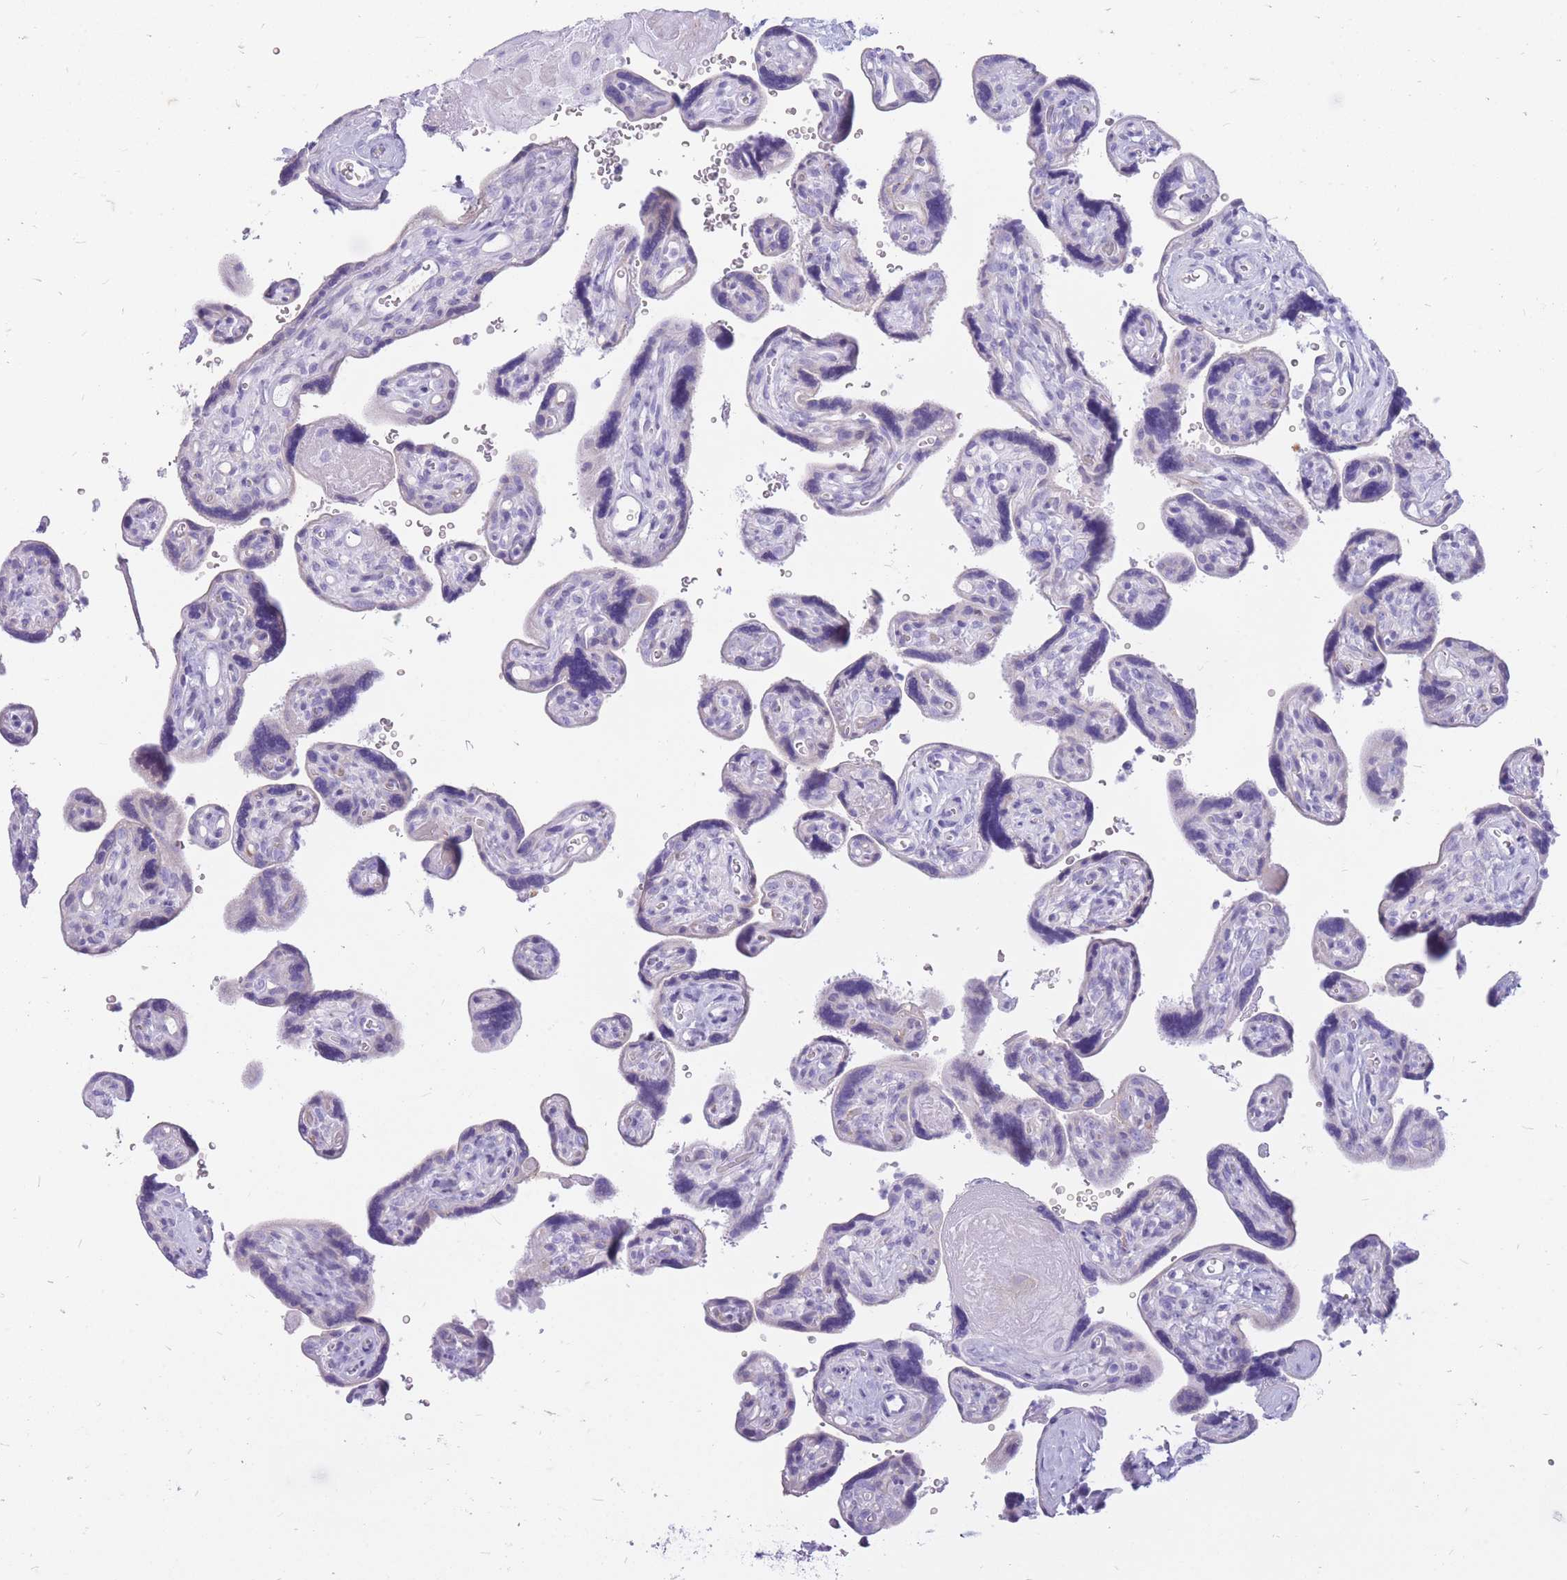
{"staining": {"intensity": "moderate", "quantity": "<25%", "location": "cytoplasmic/membranous"}, "tissue": "placenta", "cell_type": "Decidual cells", "image_type": "normal", "snomed": [{"axis": "morphology", "description": "Normal tissue, NOS"}, {"axis": "topography", "description": "Placenta"}], "caption": "This micrograph exhibits immunohistochemistry (IHC) staining of normal placenta, with low moderate cytoplasmic/membranous positivity in approximately <25% of decidual cells.", "gene": "ZFP37", "patient": {"sex": "female", "age": 39}}